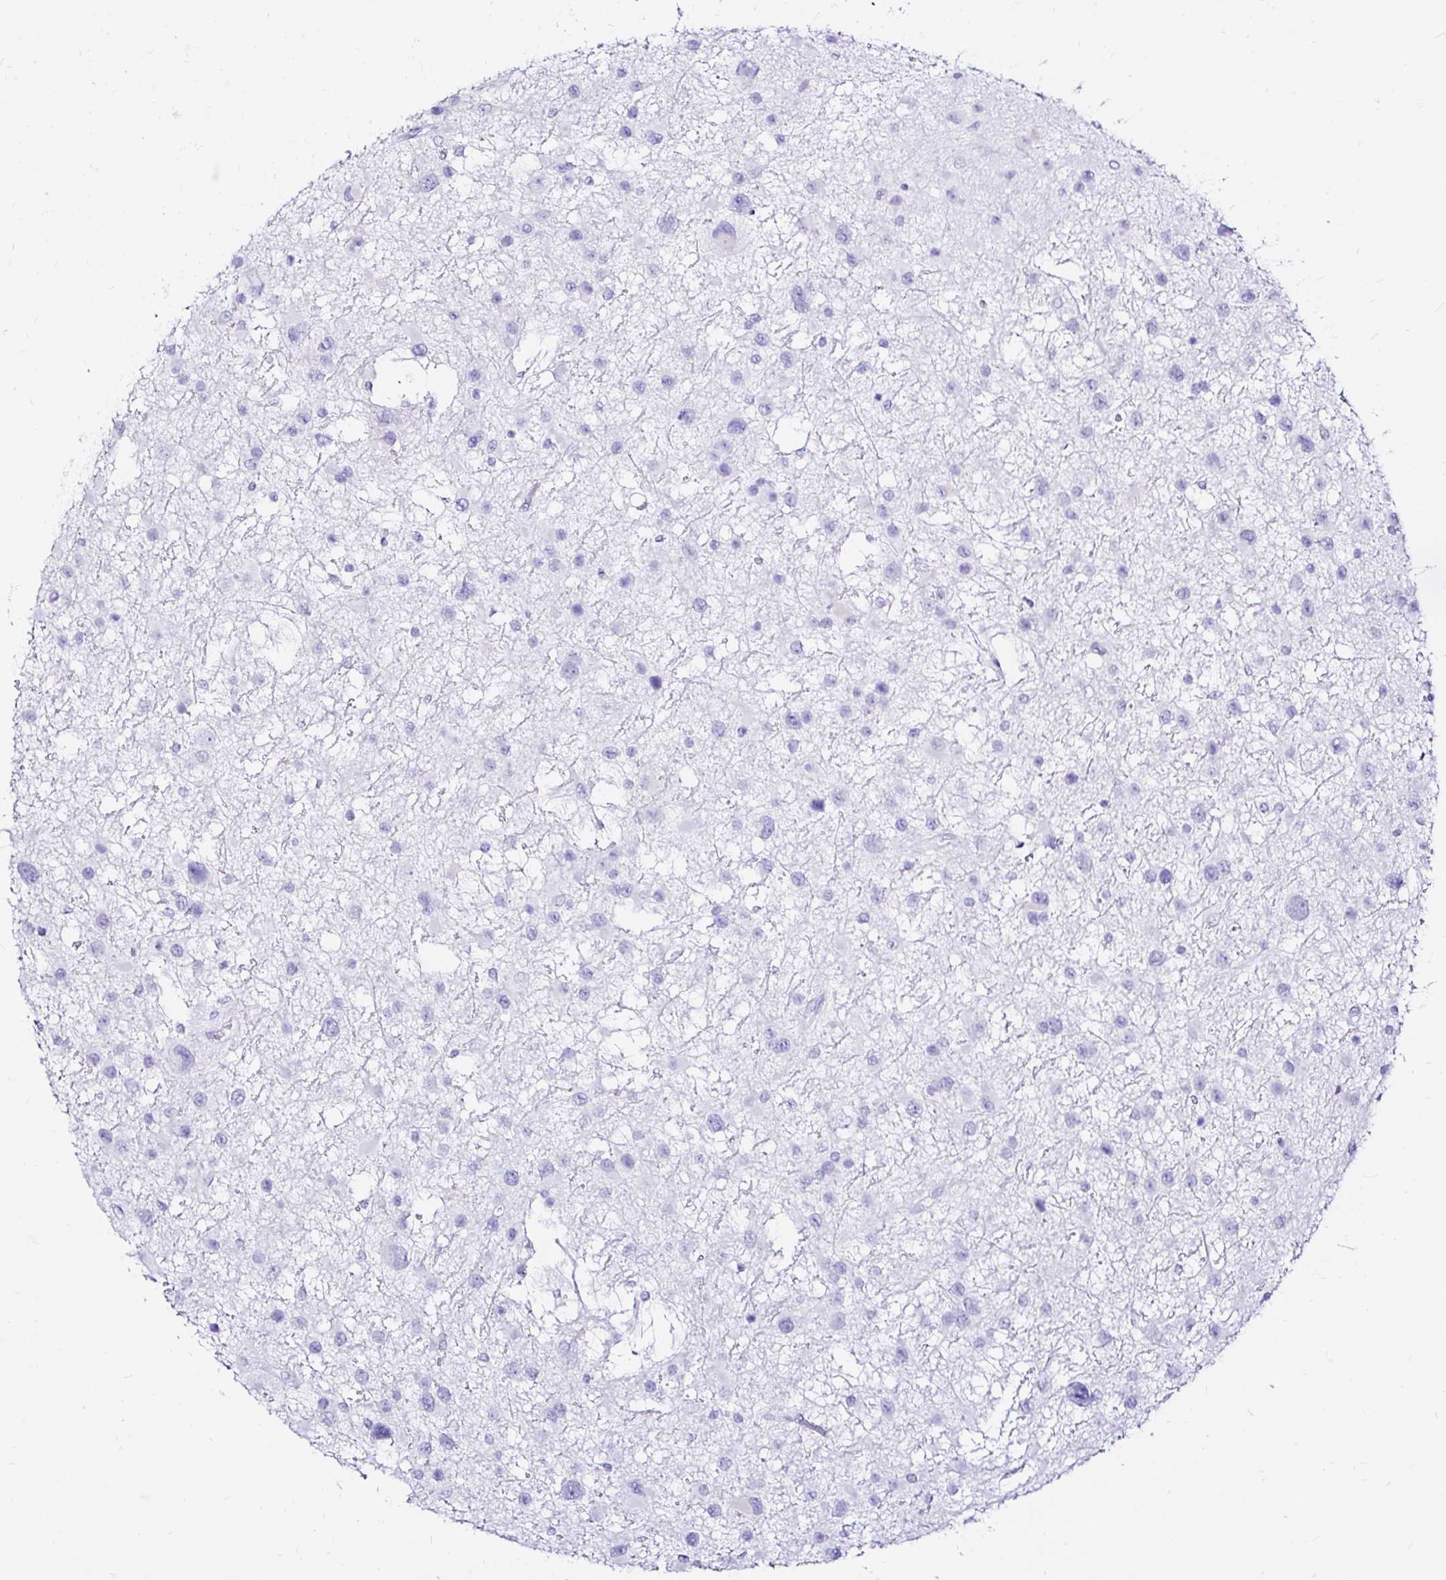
{"staining": {"intensity": "negative", "quantity": "none", "location": "none"}, "tissue": "glioma", "cell_type": "Tumor cells", "image_type": "cancer", "snomed": [{"axis": "morphology", "description": "Glioma, malignant, Low grade"}, {"axis": "topography", "description": "Brain"}], "caption": "This is an immunohistochemistry (IHC) histopathology image of malignant low-grade glioma. There is no staining in tumor cells.", "gene": "ZNF432", "patient": {"sex": "female", "age": 32}}